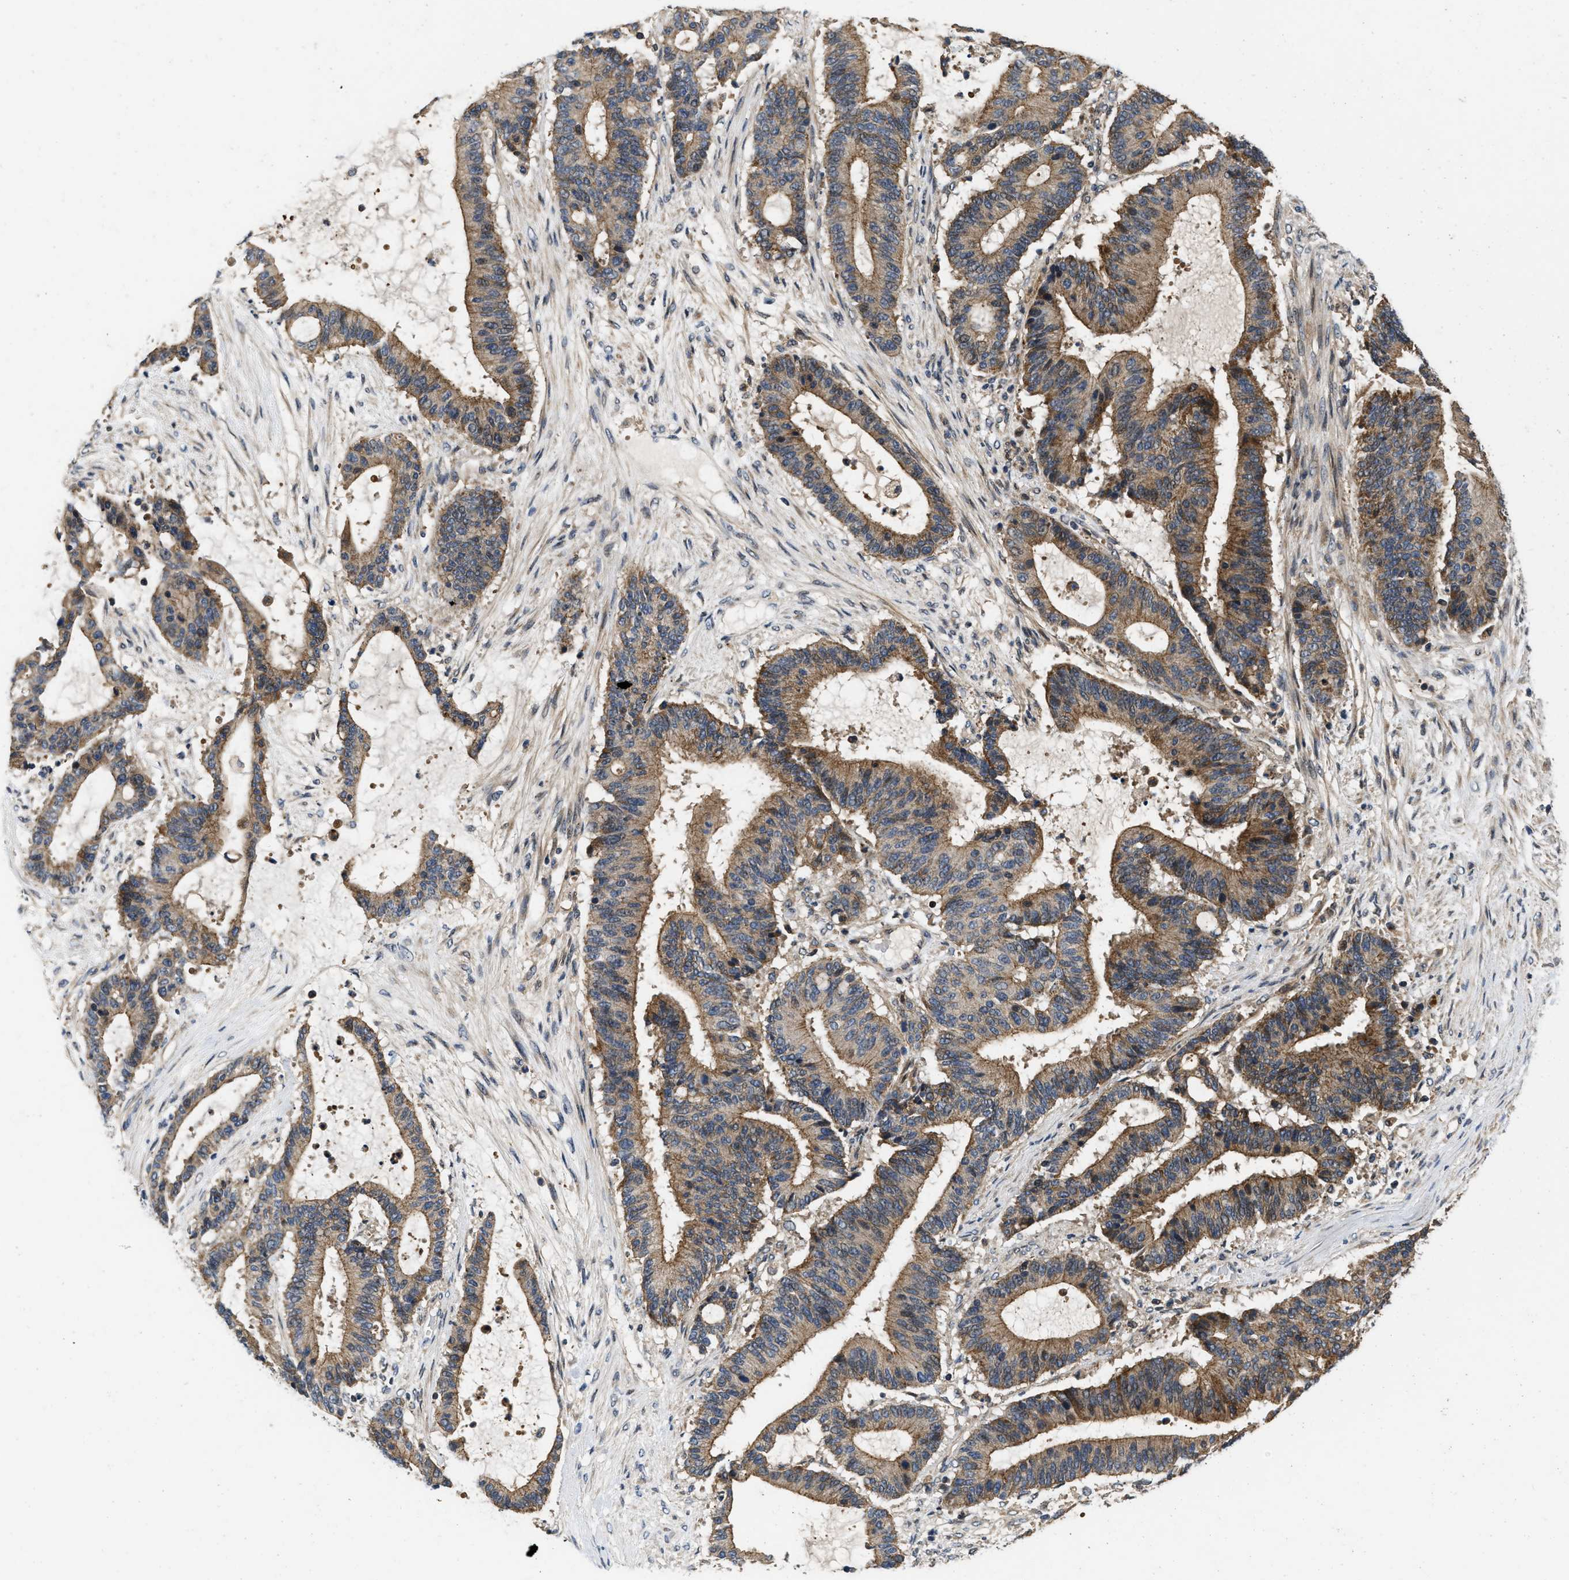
{"staining": {"intensity": "moderate", "quantity": ">75%", "location": "cytoplasmic/membranous"}, "tissue": "liver cancer", "cell_type": "Tumor cells", "image_type": "cancer", "snomed": [{"axis": "morphology", "description": "Cholangiocarcinoma"}, {"axis": "topography", "description": "Liver"}], "caption": "A medium amount of moderate cytoplasmic/membranous expression is seen in about >75% of tumor cells in cholangiocarcinoma (liver) tissue. The staining was performed using DAB (3,3'-diaminobenzidine) to visualize the protein expression in brown, while the nuclei were stained in blue with hematoxylin (Magnification: 20x).", "gene": "PRDM14", "patient": {"sex": "female", "age": 73}}